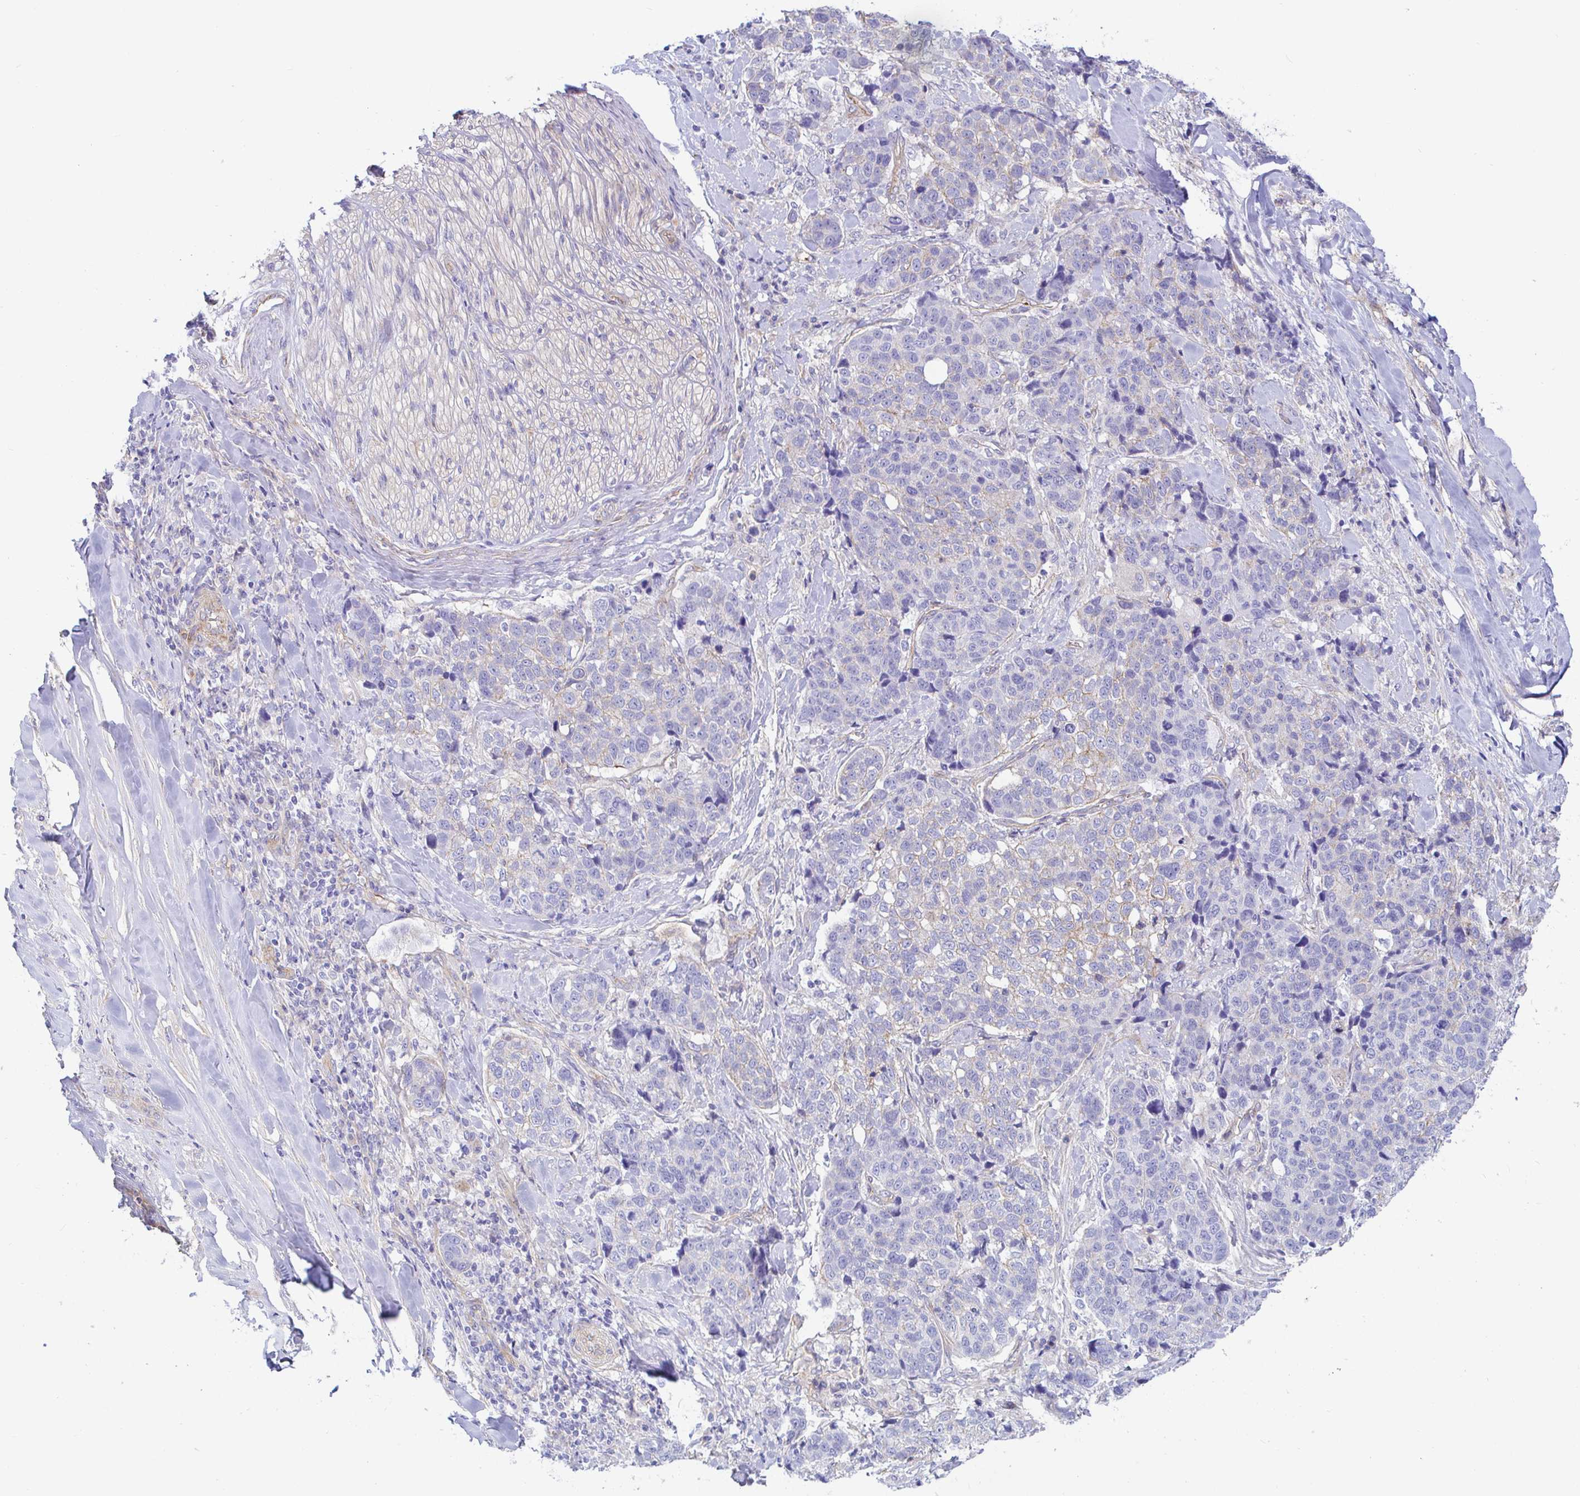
{"staining": {"intensity": "negative", "quantity": "none", "location": "none"}, "tissue": "lung cancer", "cell_type": "Tumor cells", "image_type": "cancer", "snomed": [{"axis": "morphology", "description": "Squamous cell carcinoma, NOS"}, {"axis": "topography", "description": "Lymph node"}, {"axis": "topography", "description": "Lung"}], "caption": "Immunohistochemistry micrograph of squamous cell carcinoma (lung) stained for a protein (brown), which reveals no expression in tumor cells.", "gene": "ARL4D", "patient": {"sex": "male", "age": 61}}